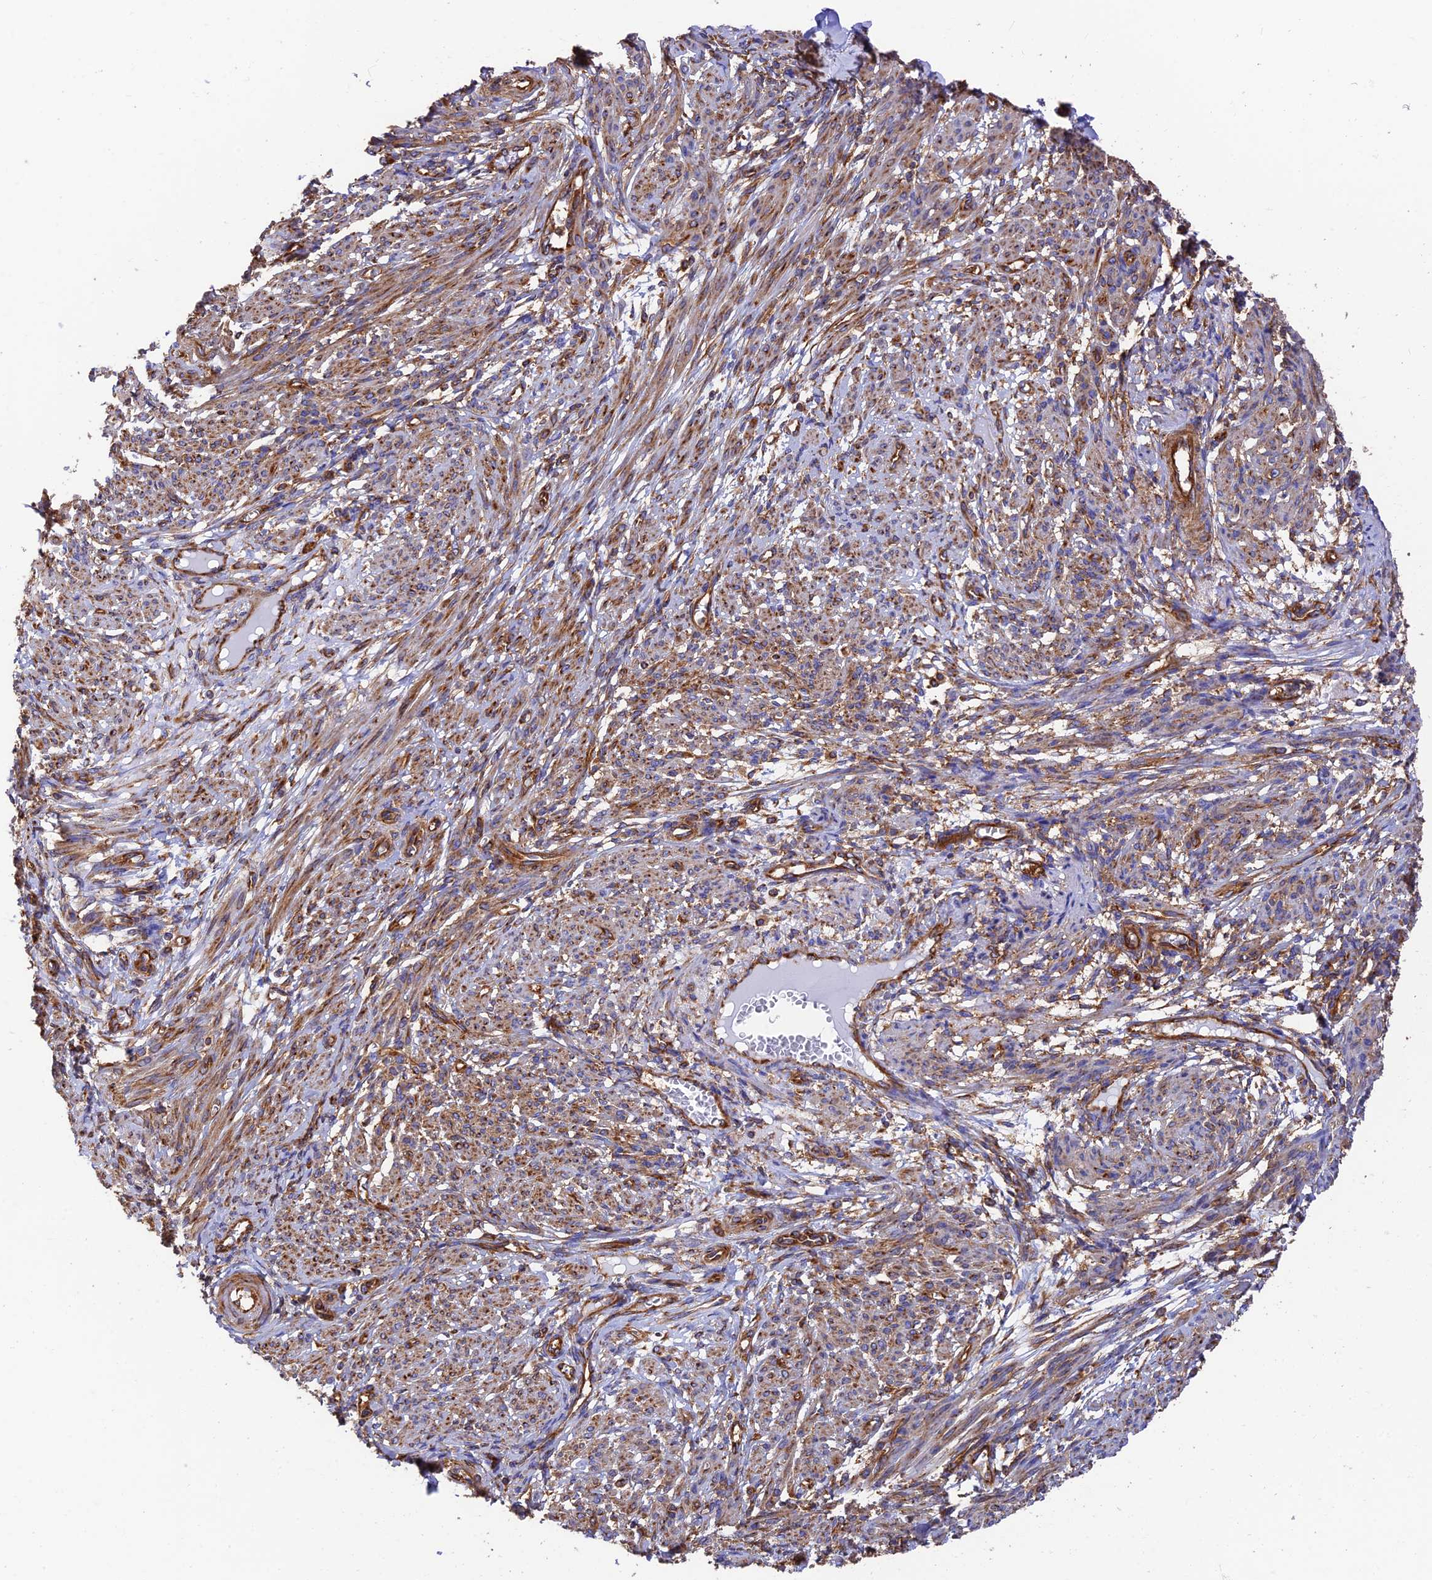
{"staining": {"intensity": "weak", "quantity": "25%-75%", "location": "cytoplasmic/membranous"}, "tissue": "smooth muscle", "cell_type": "Smooth muscle cells", "image_type": "normal", "snomed": [{"axis": "morphology", "description": "Normal tissue, NOS"}, {"axis": "topography", "description": "Smooth muscle"}], "caption": "Unremarkable smooth muscle shows weak cytoplasmic/membranous expression in about 25%-75% of smooth muscle cells, visualized by immunohistochemistry. (Stains: DAB (3,3'-diaminobenzidine) in brown, nuclei in blue, Microscopy: brightfield microscopy at high magnification).", "gene": "DCTN2", "patient": {"sex": "female", "age": 39}}